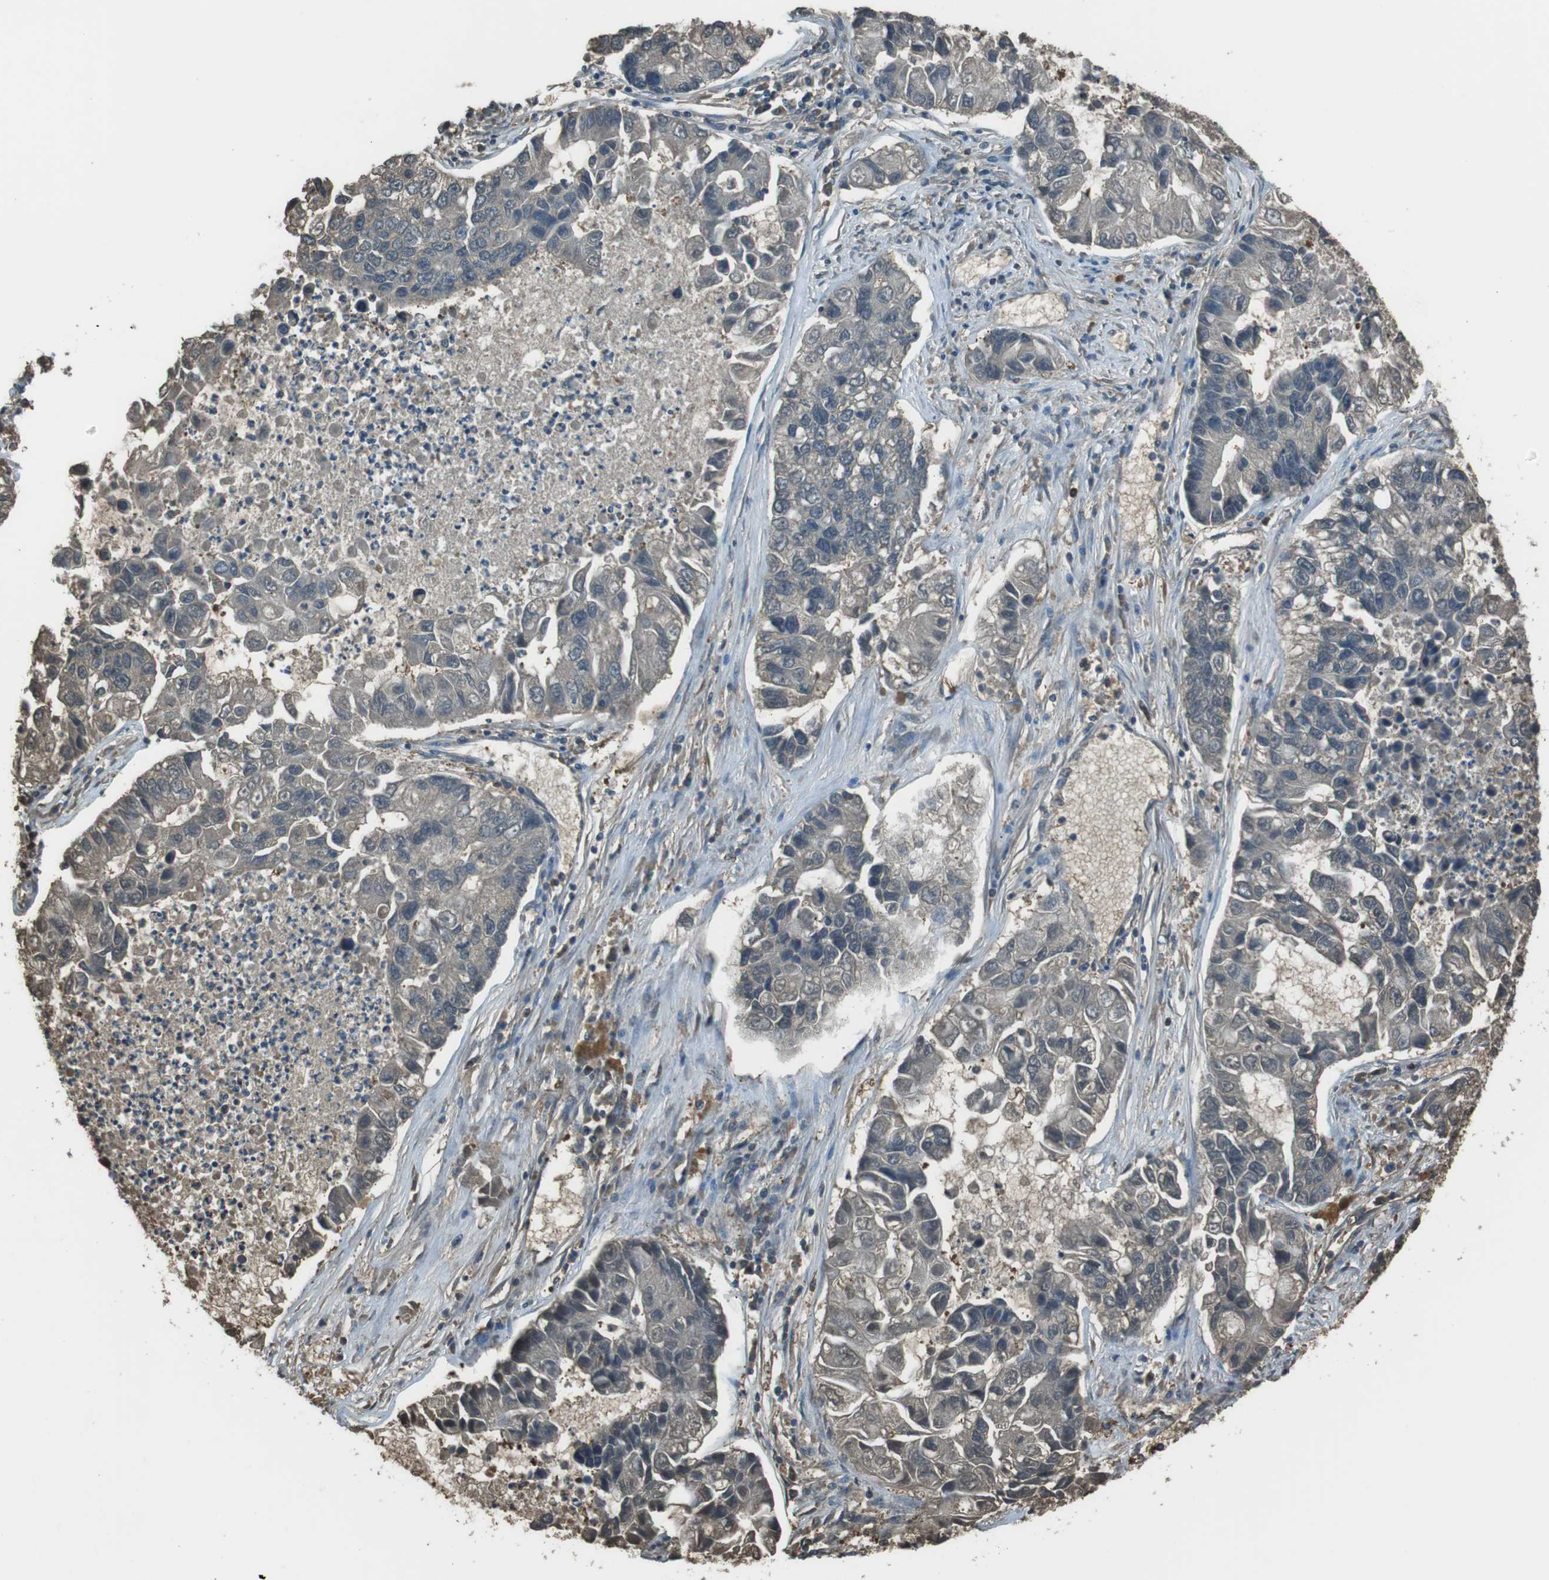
{"staining": {"intensity": "weak", "quantity": "<25%", "location": "cytoplasmic/membranous,nuclear"}, "tissue": "lung cancer", "cell_type": "Tumor cells", "image_type": "cancer", "snomed": [{"axis": "morphology", "description": "Adenocarcinoma, NOS"}, {"axis": "topography", "description": "Lung"}], "caption": "This is a image of IHC staining of adenocarcinoma (lung), which shows no positivity in tumor cells.", "gene": "TWSG1", "patient": {"sex": "female", "age": 51}}